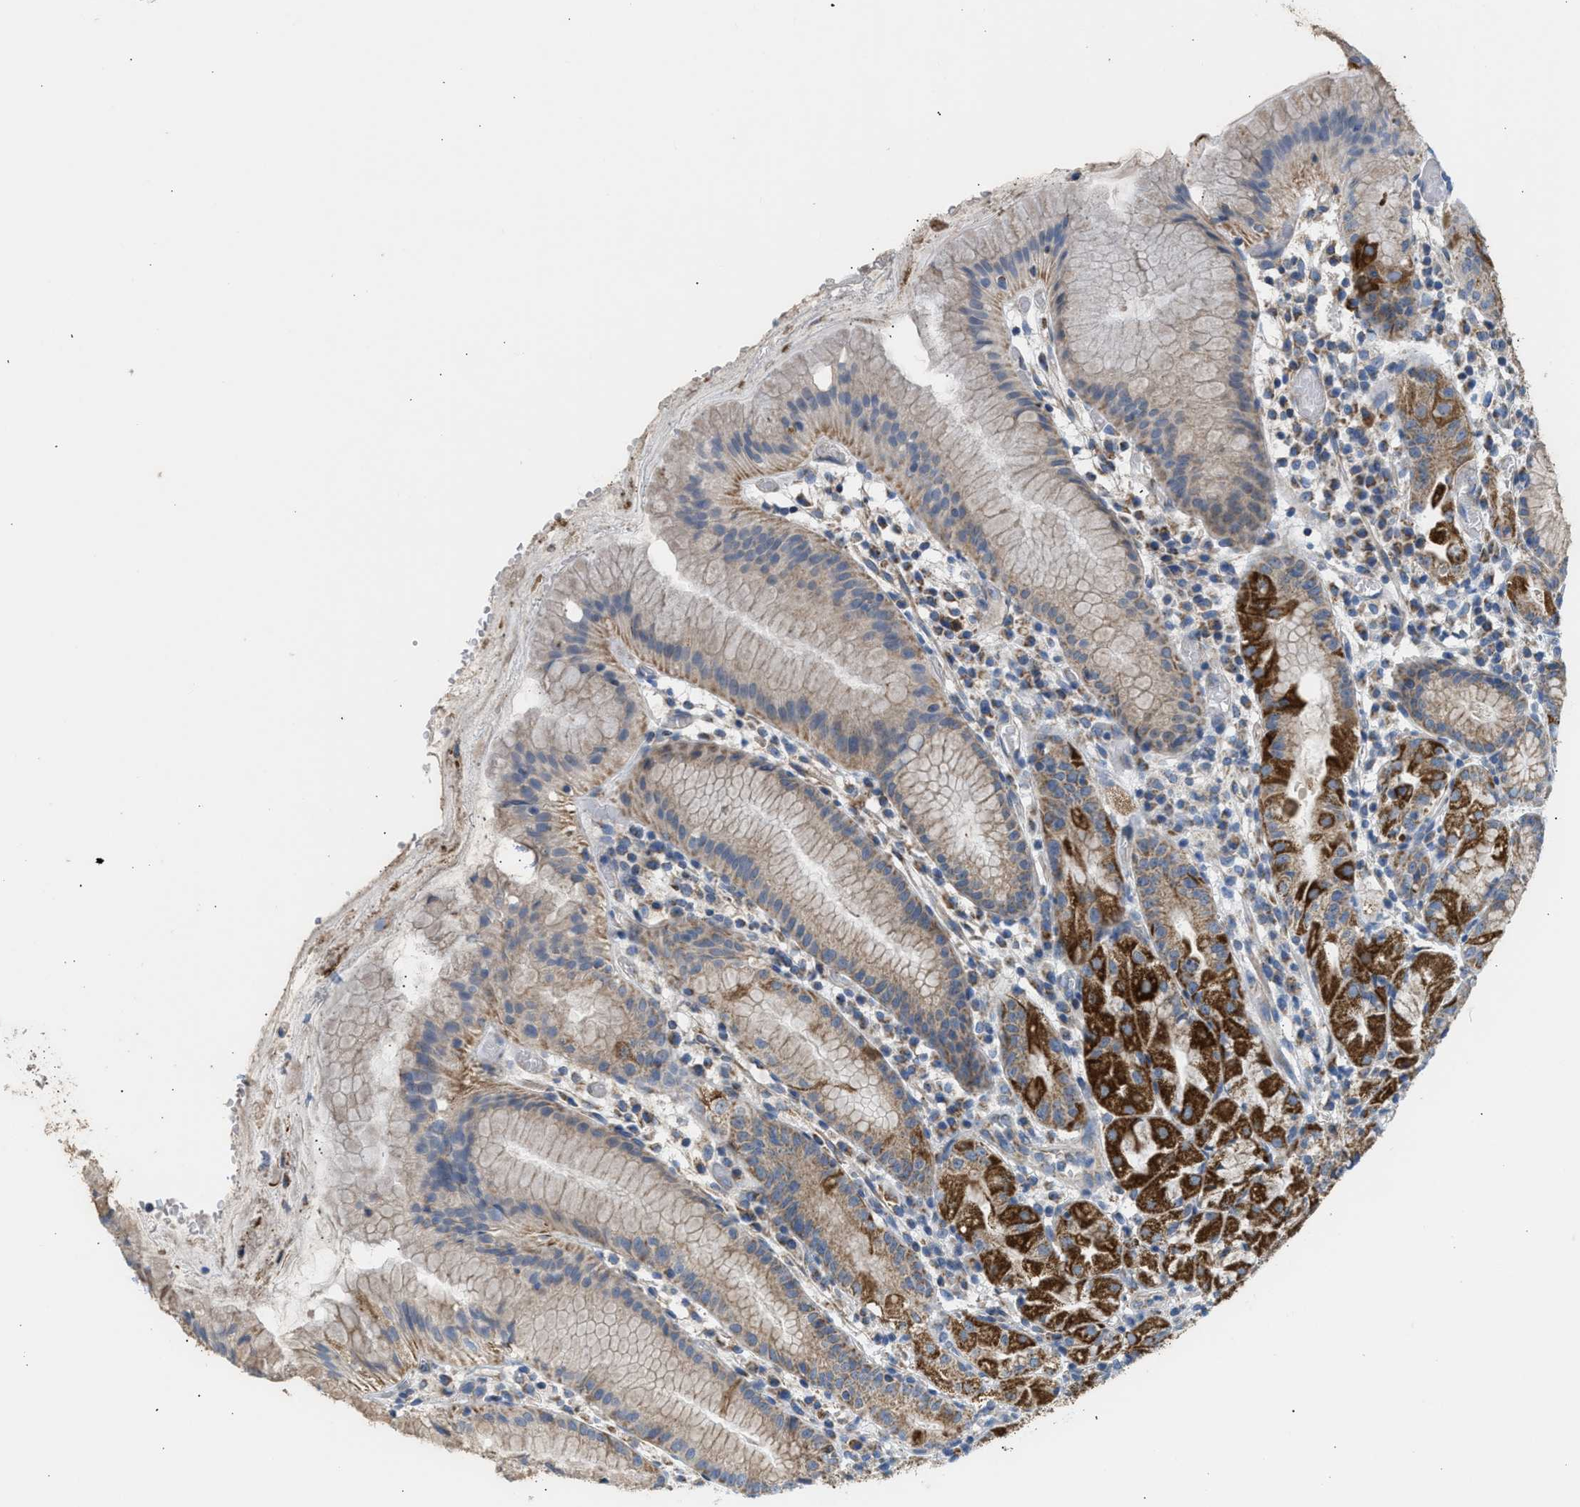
{"staining": {"intensity": "strong", "quantity": "<25%", "location": "cytoplasmic/membranous"}, "tissue": "stomach", "cell_type": "Glandular cells", "image_type": "normal", "snomed": [{"axis": "morphology", "description": "Normal tissue, NOS"}, {"axis": "topography", "description": "Stomach"}, {"axis": "topography", "description": "Stomach, lower"}], "caption": "Human stomach stained for a protein (brown) reveals strong cytoplasmic/membranous positive staining in approximately <25% of glandular cells.", "gene": "GOT2", "patient": {"sex": "female", "age": 75}}